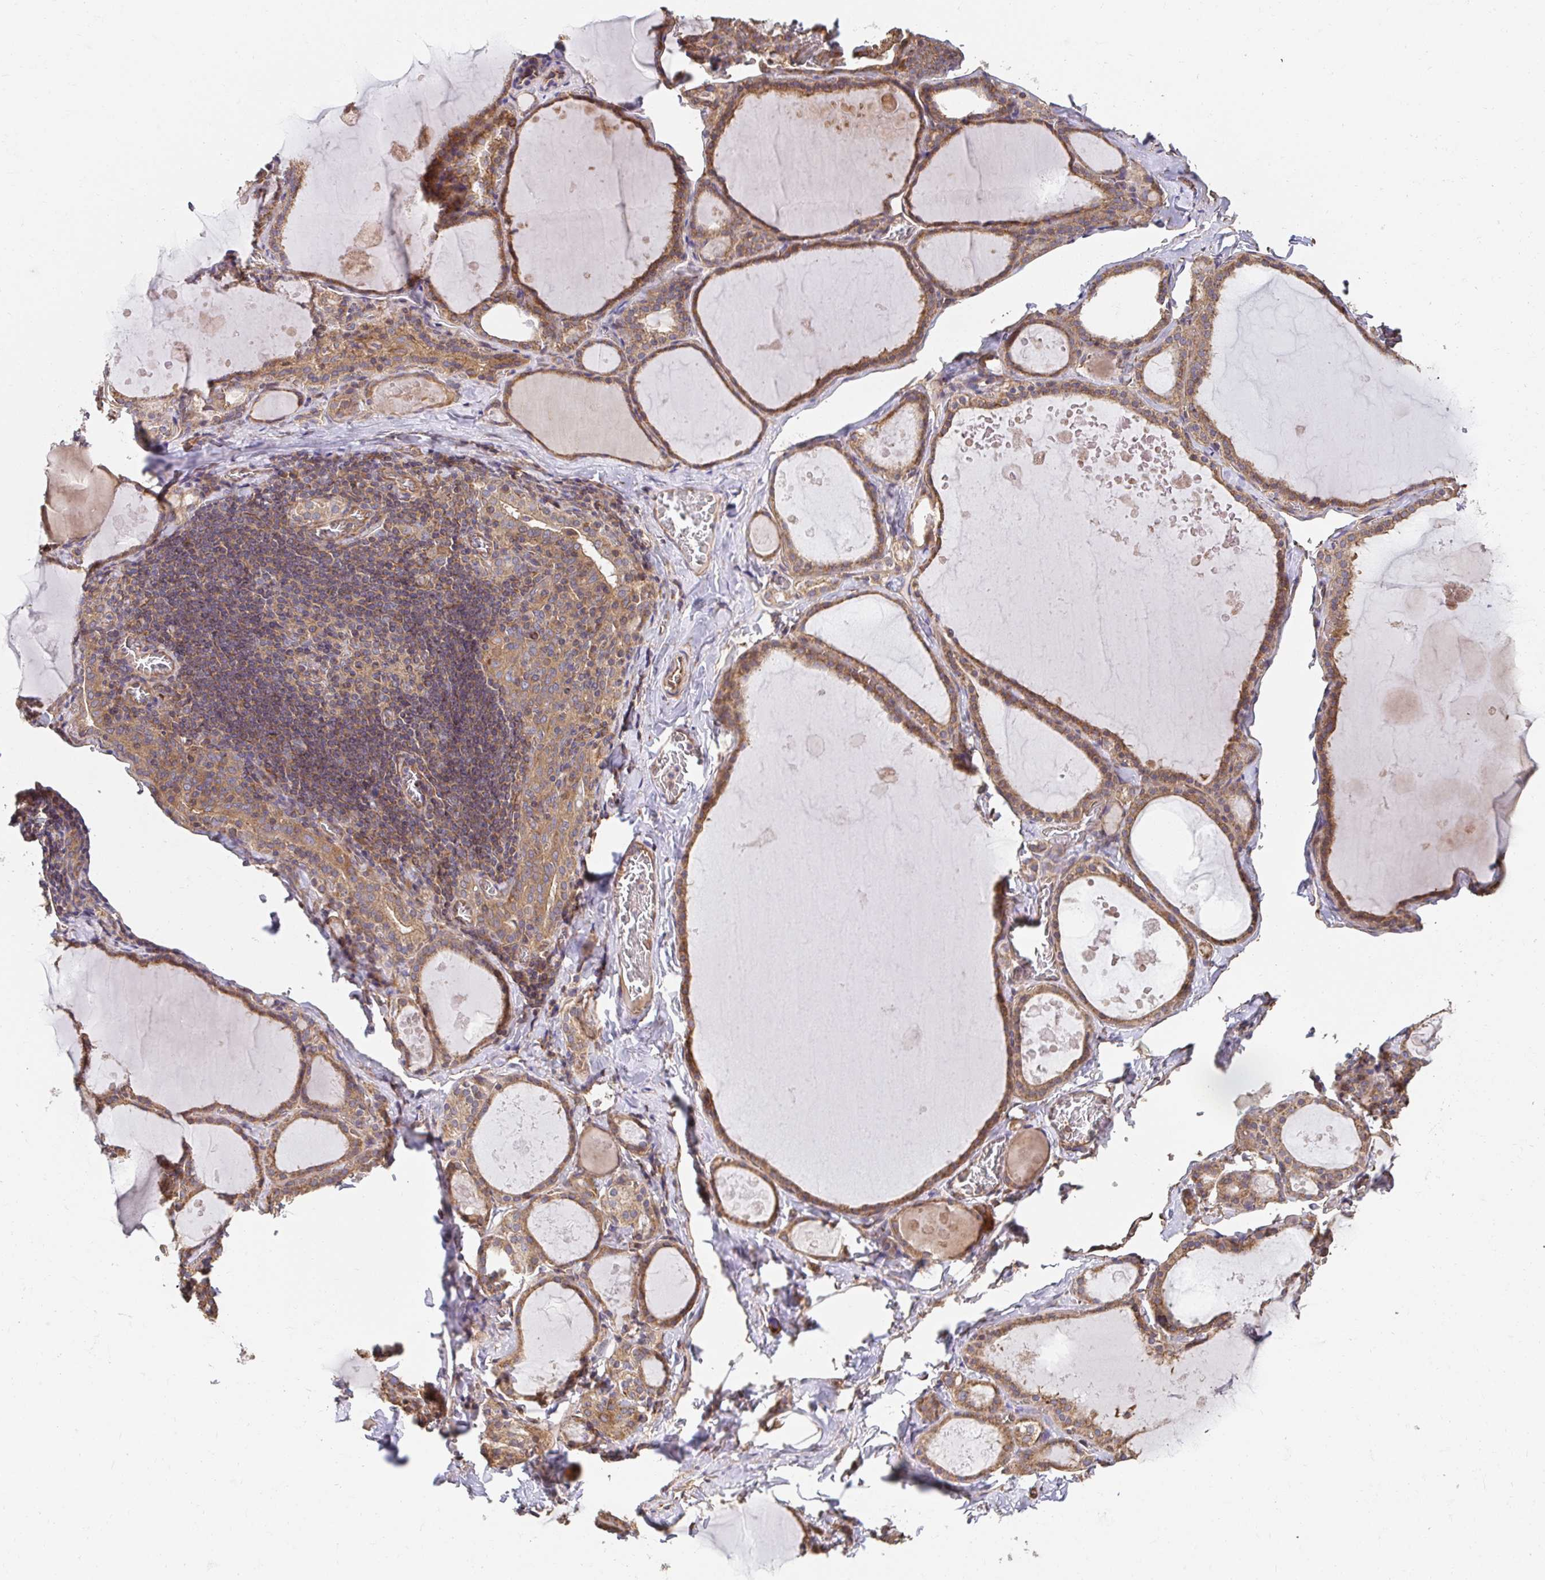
{"staining": {"intensity": "moderate", "quantity": ">75%", "location": "cytoplasmic/membranous"}, "tissue": "thyroid gland", "cell_type": "Glandular cells", "image_type": "normal", "snomed": [{"axis": "morphology", "description": "Normal tissue, NOS"}, {"axis": "topography", "description": "Thyroid gland"}], "caption": "Glandular cells reveal moderate cytoplasmic/membranous positivity in approximately >75% of cells in benign thyroid gland. Immunohistochemistry stains the protein of interest in brown and the nuclei are stained blue.", "gene": "APBB1", "patient": {"sex": "male", "age": 56}}